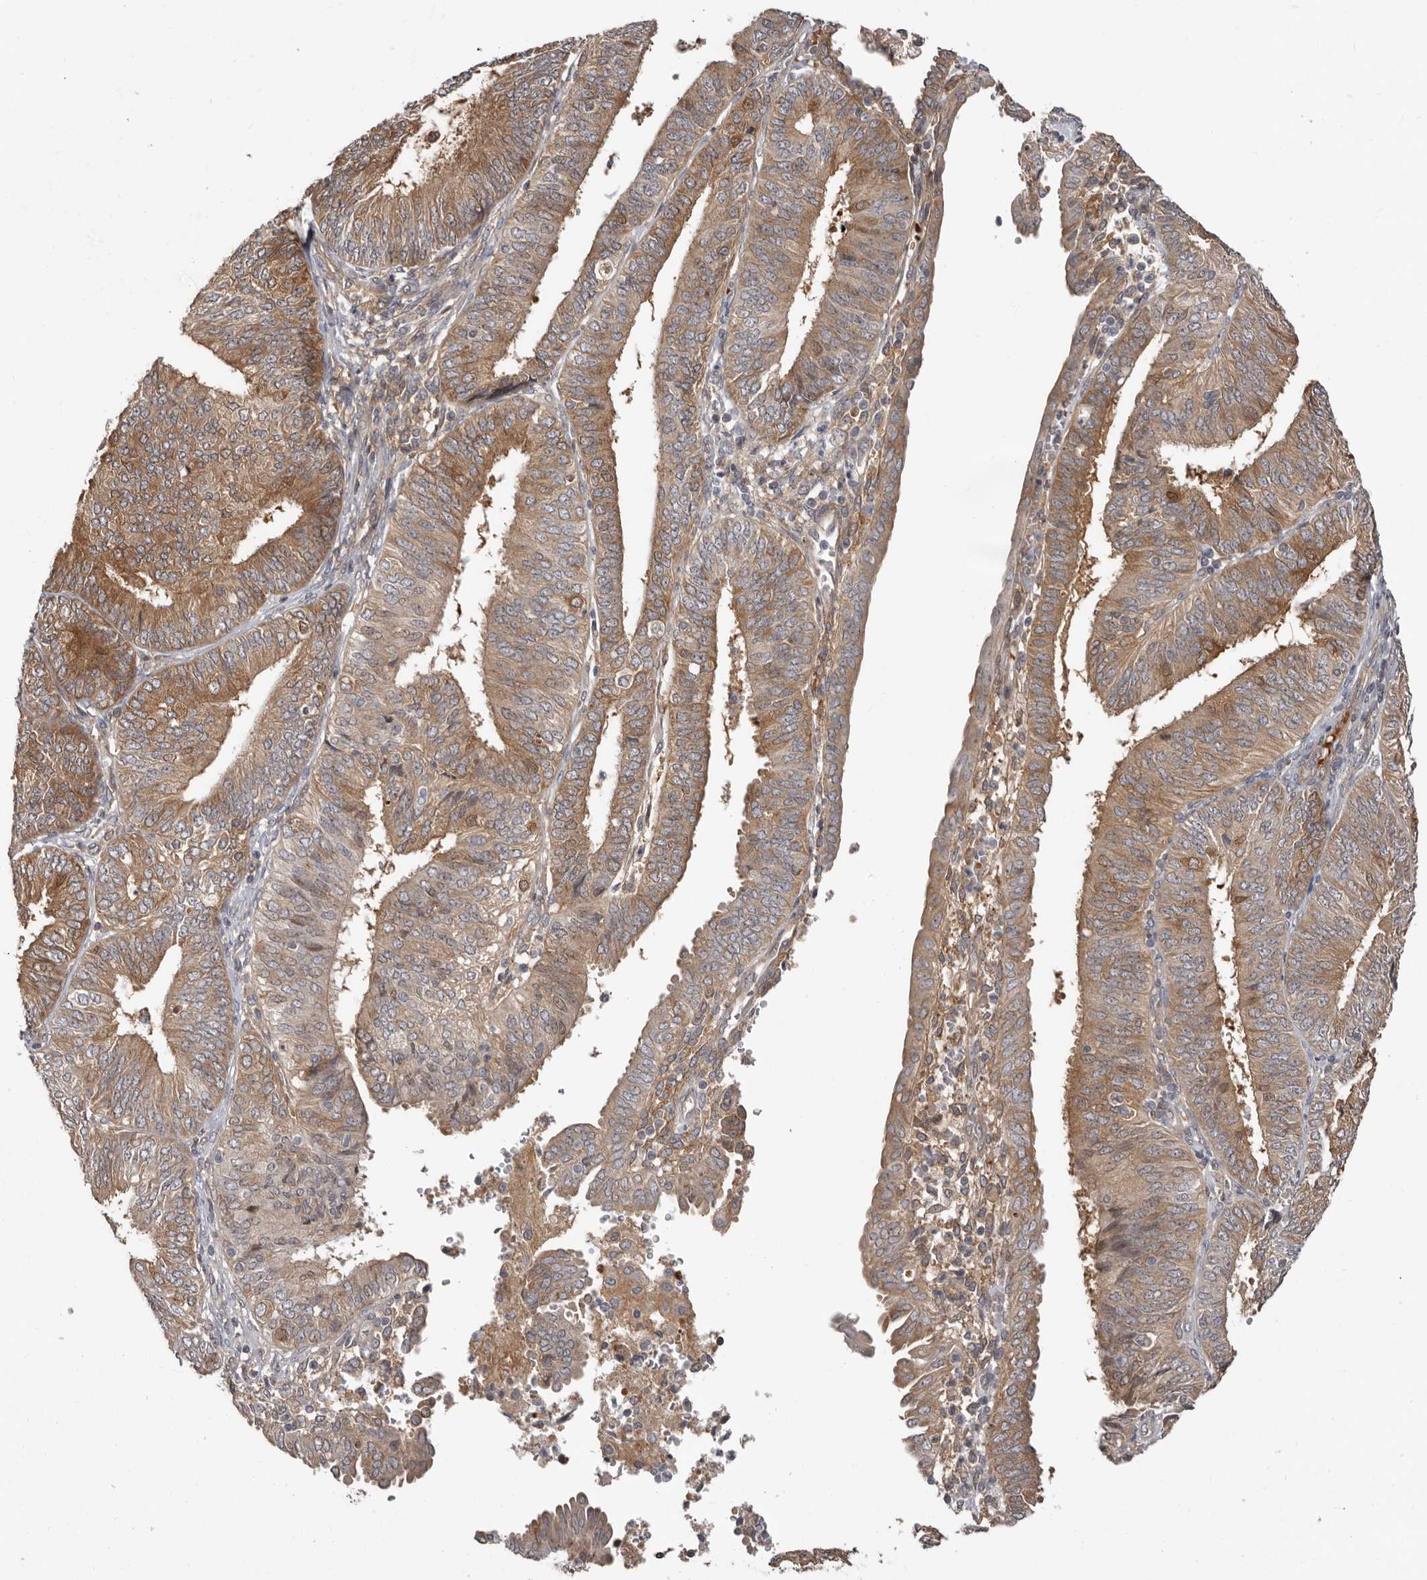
{"staining": {"intensity": "moderate", "quantity": ">75%", "location": "cytoplasmic/membranous"}, "tissue": "endometrial cancer", "cell_type": "Tumor cells", "image_type": "cancer", "snomed": [{"axis": "morphology", "description": "Adenocarcinoma, NOS"}, {"axis": "topography", "description": "Endometrium"}], "caption": "Protein staining of endometrial adenocarcinoma tissue demonstrates moderate cytoplasmic/membranous staining in about >75% of tumor cells.", "gene": "BAD", "patient": {"sex": "female", "age": 58}}